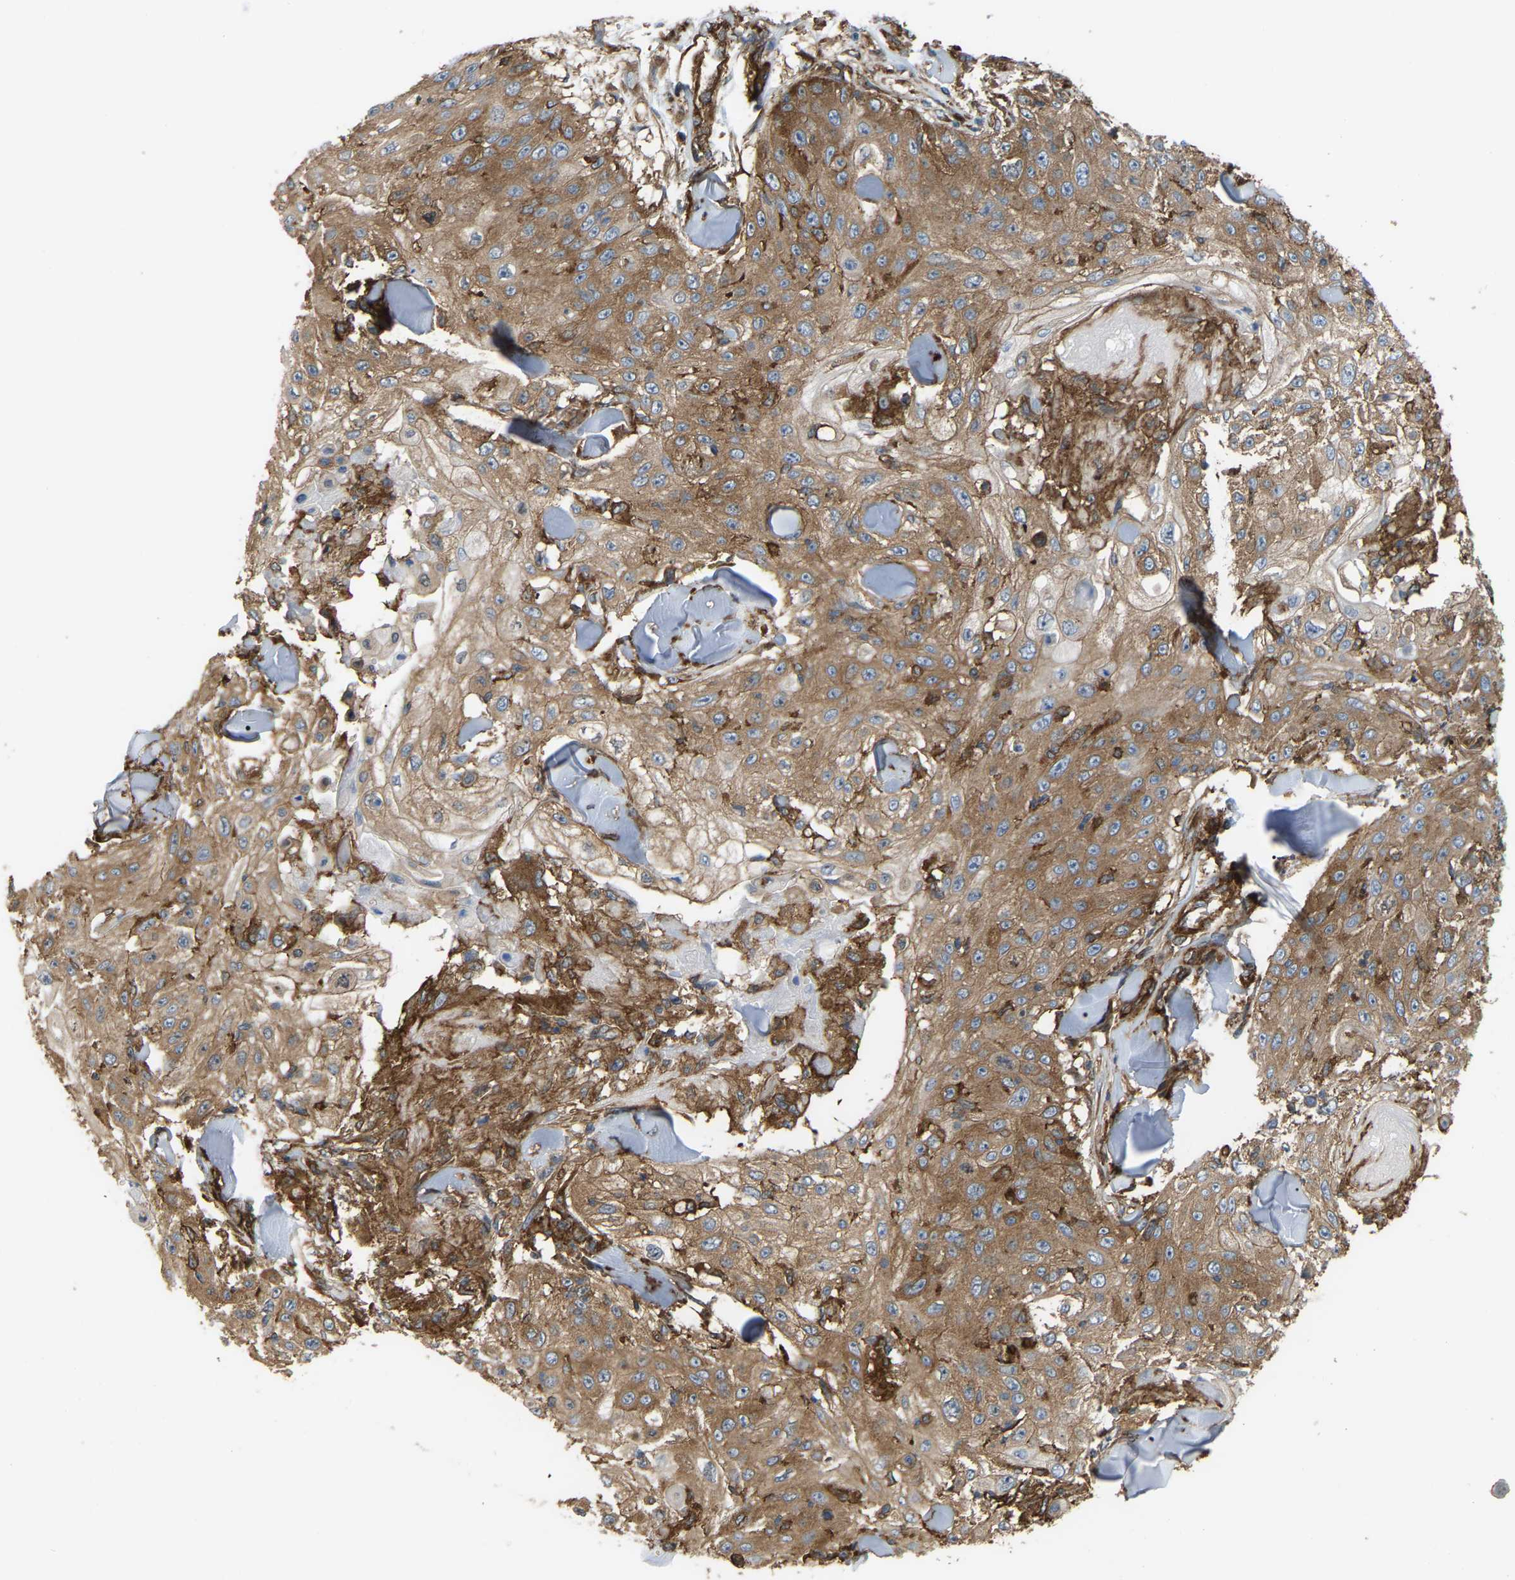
{"staining": {"intensity": "moderate", "quantity": ">75%", "location": "cytoplasmic/membranous"}, "tissue": "skin cancer", "cell_type": "Tumor cells", "image_type": "cancer", "snomed": [{"axis": "morphology", "description": "Squamous cell carcinoma, NOS"}, {"axis": "topography", "description": "Skin"}], "caption": "Moderate cytoplasmic/membranous protein expression is identified in about >75% of tumor cells in squamous cell carcinoma (skin).", "gene": "PICALM", "patient": {"sex": "male", "age": 86}}